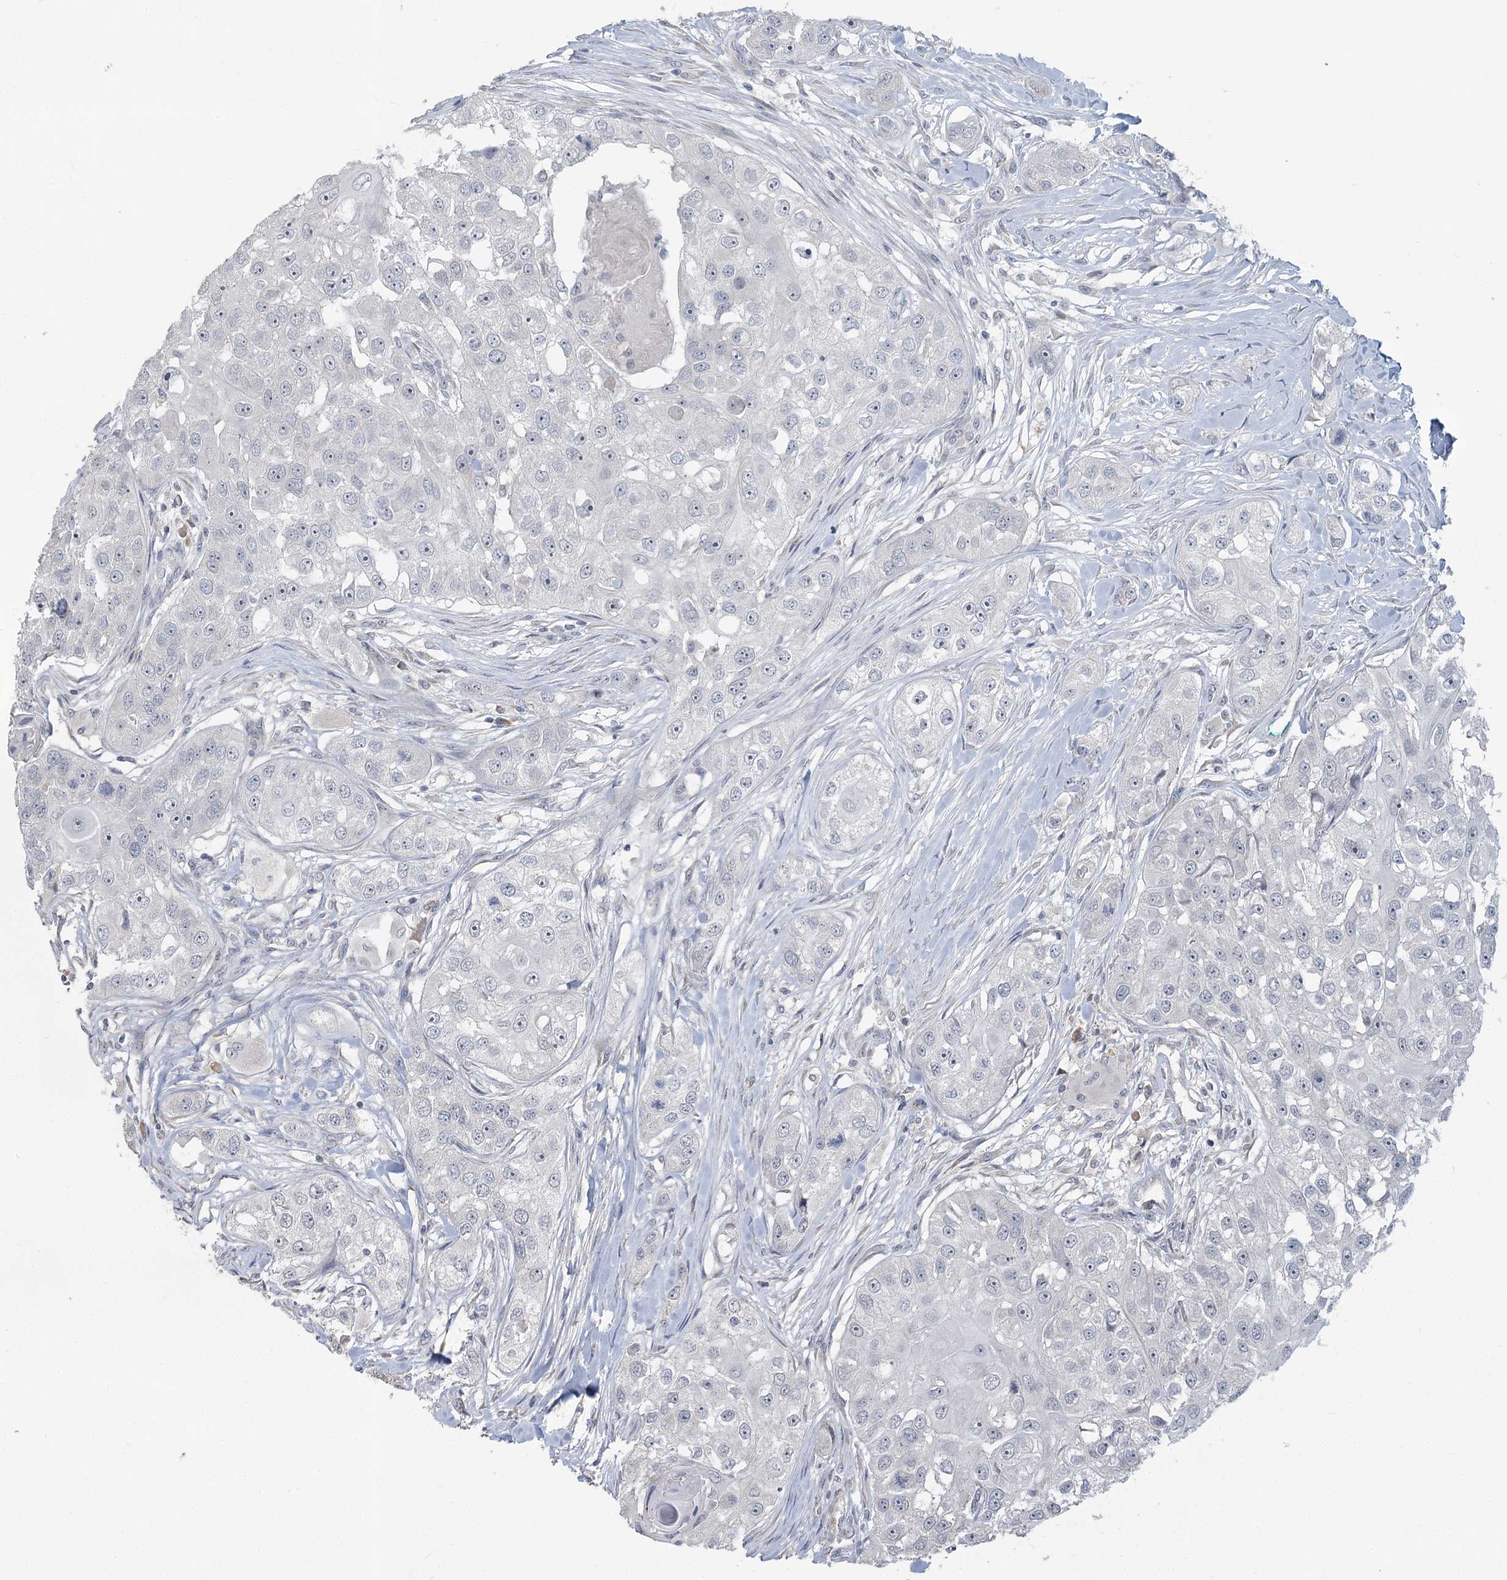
{"staining": {"intensity": "negative", "quantity": "none", "location": "none"}, "tissue": "head and neck cancer", "cell_type": "Tumor cells", "image_type": "cancer", "snomed": [{"axis": "morphology", "description": "Normal tissue, NOS"}, {"axis": "morphology", "description": "Squamous cell carcinoma, NOS"}, {"axis": "topography", "description": "Skeletal muscle"}, {"axis": "topography", "description": "Head-Neck"}], "caption": "Immunohistochemistry (IHC) image of neoplastic tissue: human head and neck cancer (squamous cell carcinoma) stained with DAB reveals no significant protein staining in tumor cells.", "gene": "SLC9A3", "patient": {"sex": "male", "age": 51}}